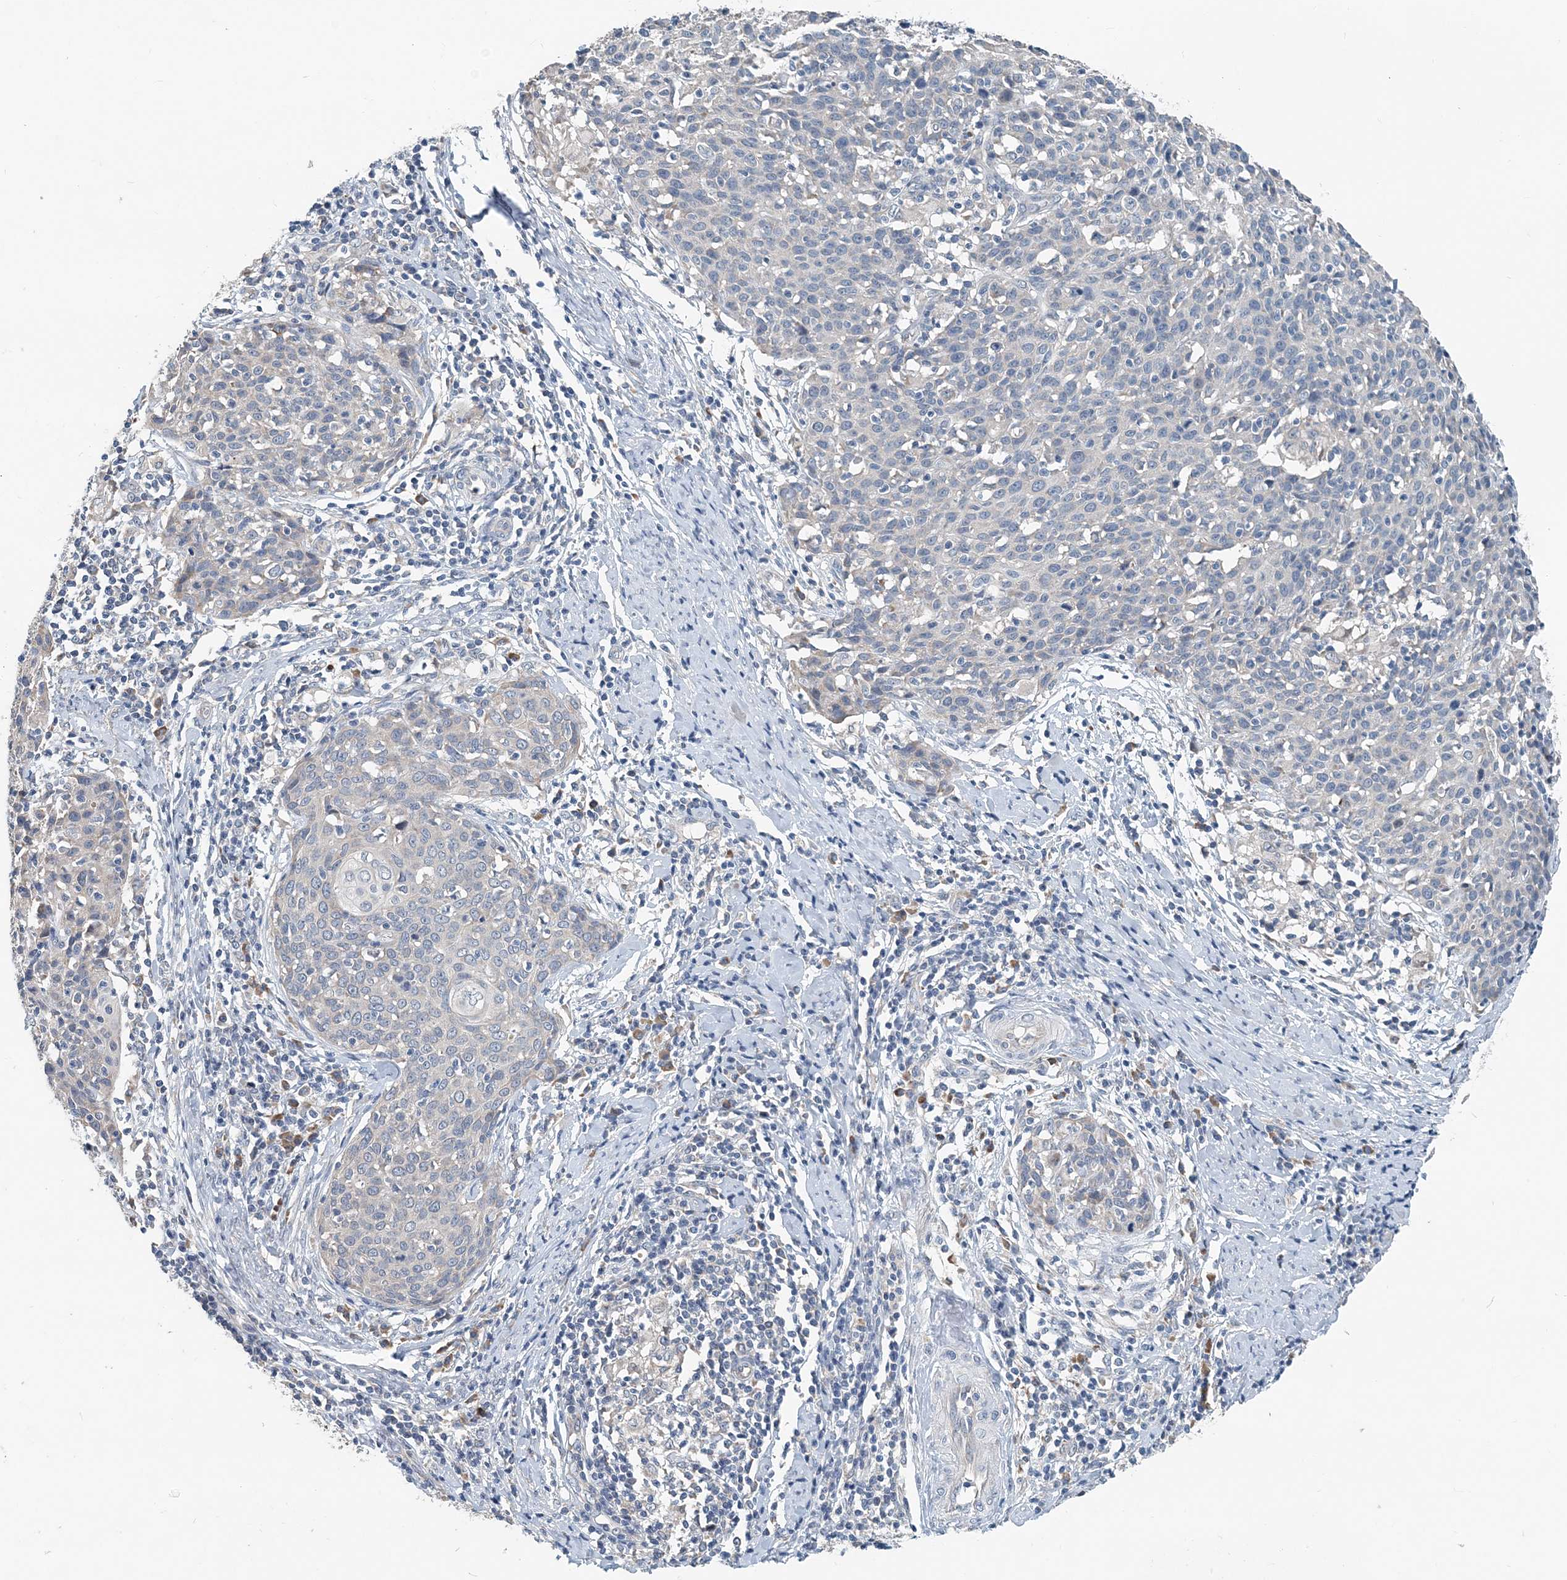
{"staining": {"intensity": "negative", "quantity": "none", "location": "none"}, "tissue": "cervical cancer", "cell_type": "Tumor cells", "image_type": "cancer", "snomed": [{"axis": "morphology", "description": "Squamous cell carcinoma, NOS"}, {"axis": "topography", "description": "Cervix"}], "caption": "High power microscopy photomicrograph of an IHC image of cervical cancer, revealing no significant staining in tumor cells.", "gene": "EEF1A2", "patient": {"sex": "female", "age": 38}}